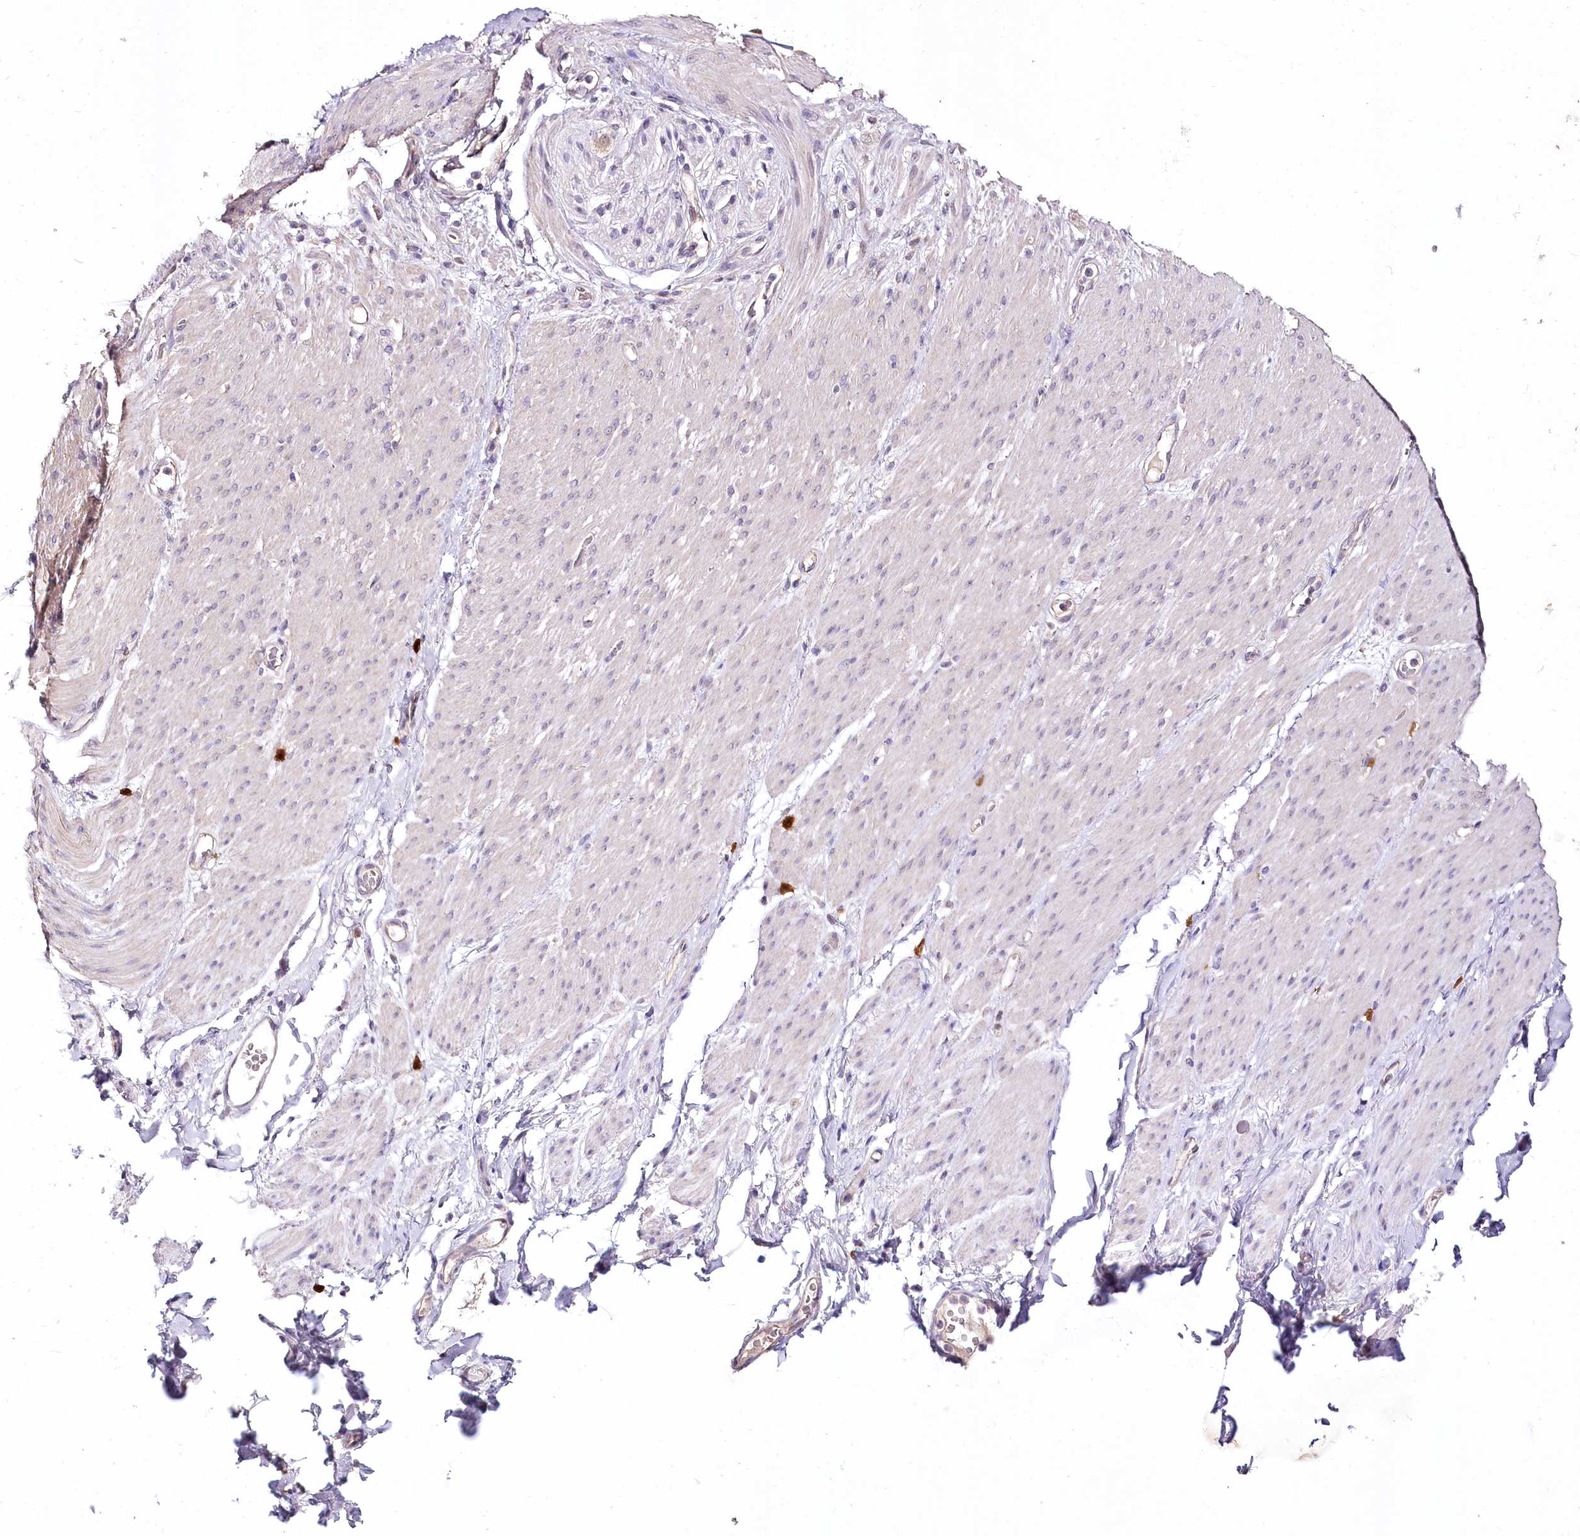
{"staining": {"intensity": "negative", "quantity": "none", "location": "none"}, "tissue": "adipose tissue", "cell_type": "Adipocytes", "image_type": "normal", "snomed": [{"axis": "morphology", "description": "Normal tissue, NOS"}, {"axis": "topography", "description": "Colon"}, {"axis": "topography", "description": "Peripheral nerve tissue"}], "caption": "Adipocytes show no significant expression in benign adipose tissue. The staining is performed using DAB (3,3'-diaminobenzidine) brown chromogen with nuclei counter-stained in using hematoxylin.", "gene": "VWA5A", "patient": {"sex": "female", "age": 61}}